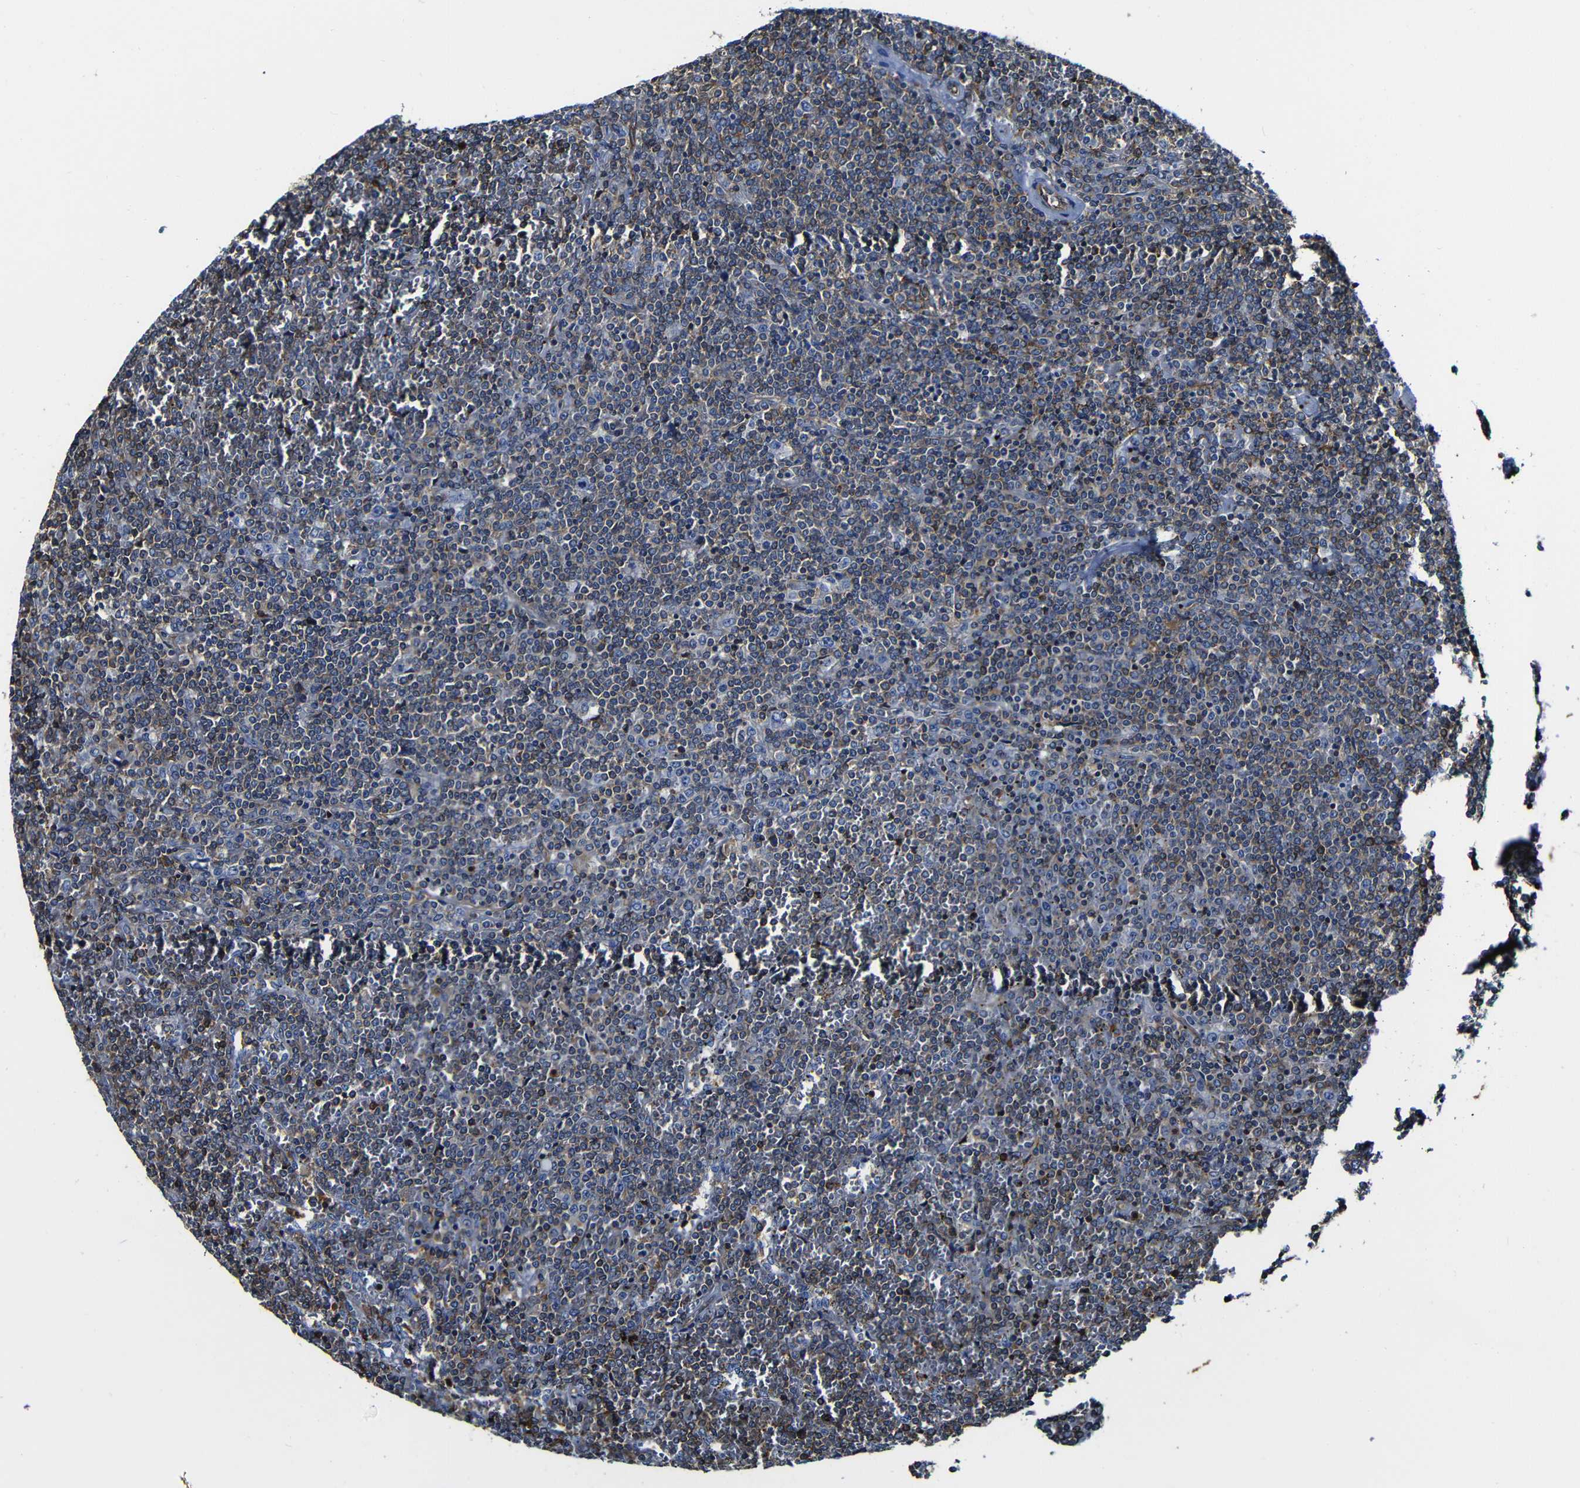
{"staining": {"intensity": "weak", "quantity": "25%-75%", "location": "cytoplasmic/membranous"}, "tissue": "lymphoma", "cell_type": "Tumor cells", "image_type": "cancer", "snomed": [{"axis": "morphology", "description": "Malignant lymphoma, non-Hodgkin's type, Low grade"}, {"axis": "topography", "description": "Spleen"}], "caption": "Lymphoma stained with a protein marker demonstrates weak staining in tumor cells.", "gene": "MSN", "patient": {"sex": "female", "age": 19}}